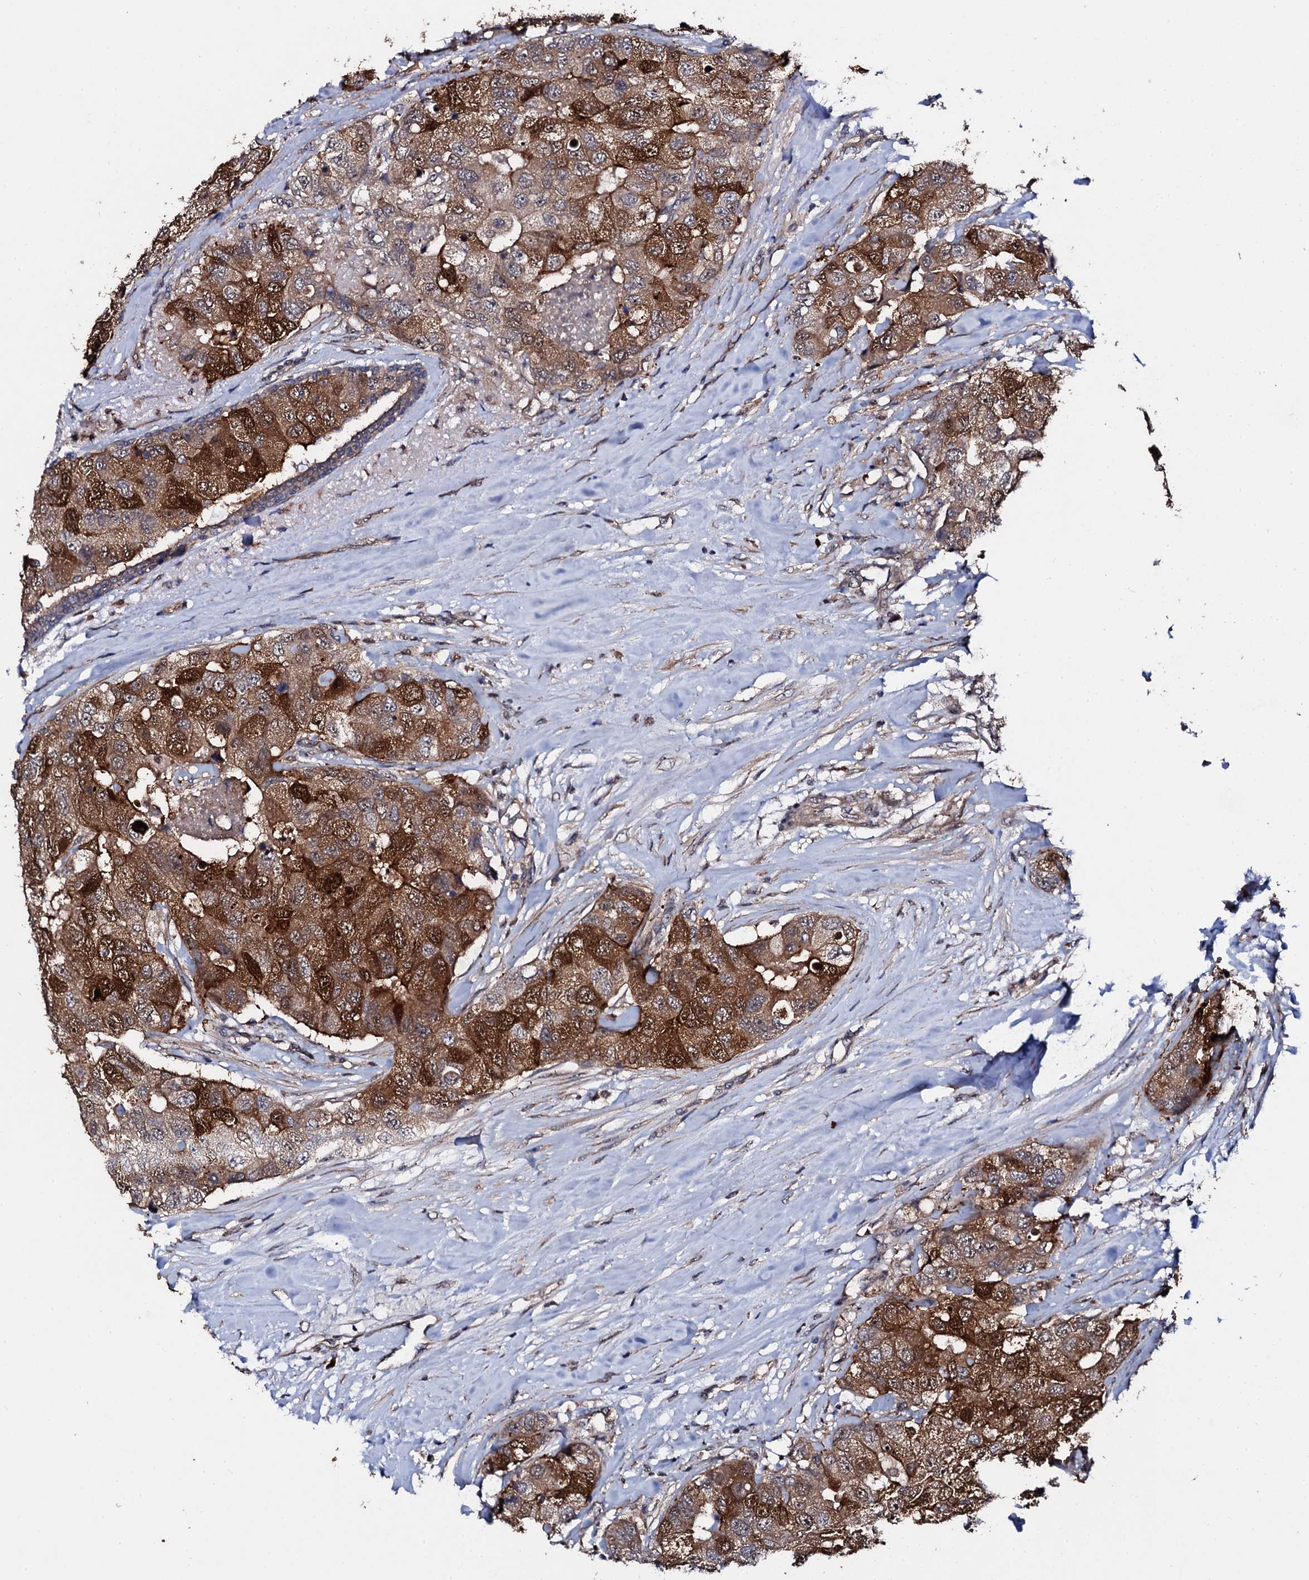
{"staining": {"intensity": "strong", "quantity": ">75%", "location": "cytoplasmic/membranous,nuclear"}, "tissue": "breast cancer", "cell_type": "Tumor cells", "image_type": "cancer", "snomed": [{"axis": "morphology", "description": "Duct carcinoma"}, {"axis": "topography", "description": "Breast"}], "caption": "Breast cancer tissue demonstrates strong cytoplasmic/membranous and nuclear positivity in about >75% of tumor cells, visualized by immunohistochemistry.", "gene": "IP6K1", "patient": {"sex": "female", "age": 62}}